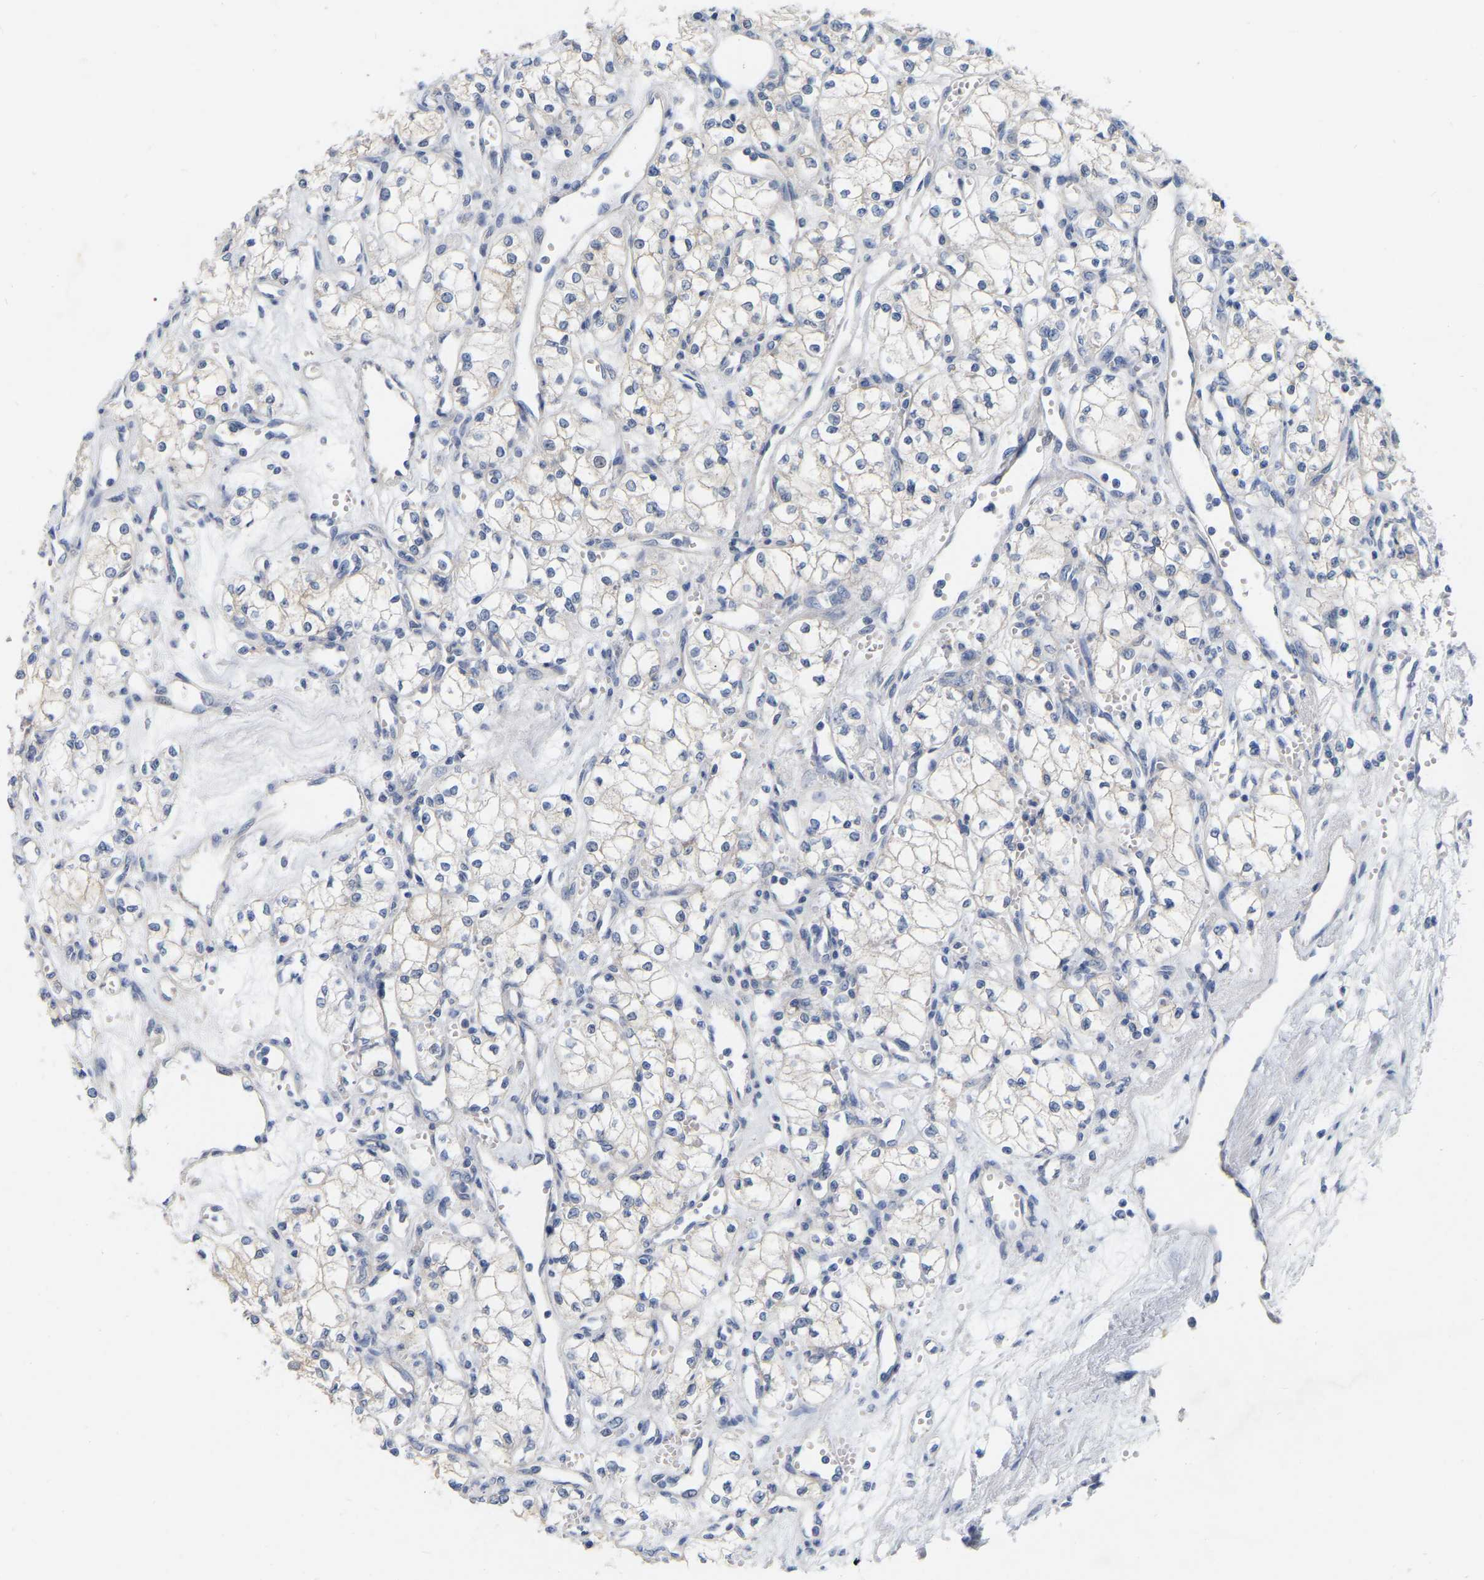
{"staining": {"intensity": "negative", "quantity": "none", "location": "none"}, "tissue": "renal cancer", "cell_type": "Tumor cells", "image_type": "cancer", "snomed": [{"axis": "morphology", "description": "Adenocarcinoma, NOS"}, {"axis": "topography", "description": "Kidney"}], "caption": "Renal cancer (adenocarcinoma) was stained to show a protein in brown. There is no significant staining in tumor cells. The staining was performed using DAB (3,3'-diaminobenzidine) to visualize the protein expression in brown, while the nuclei were stained in blue with hematoxylin (Magnification: 20x).", "gene": "WIPI2", "patient": {"sex": "male", "age": 59}}